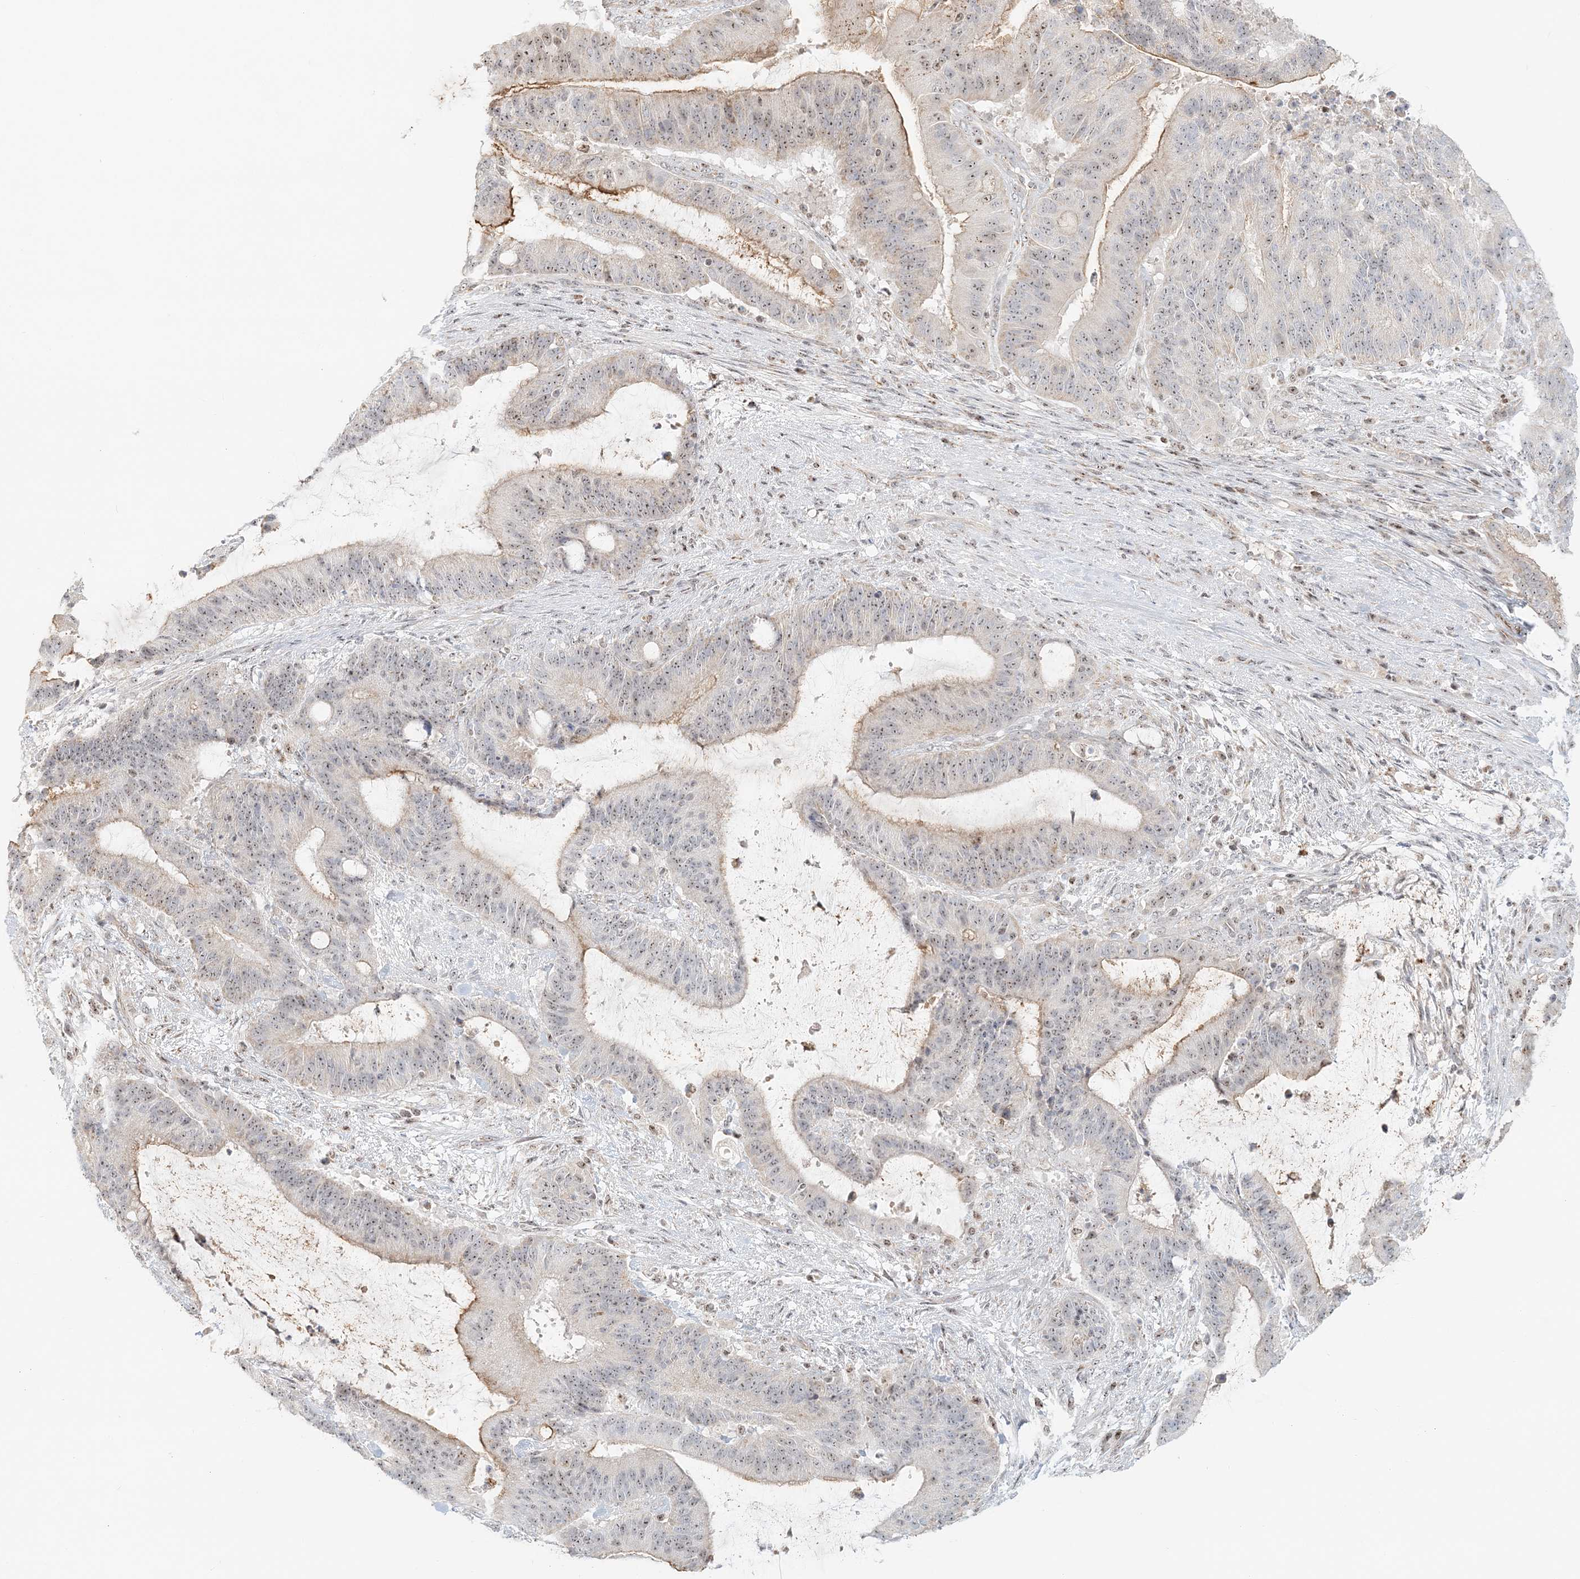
{"staining": {"intensity": "weak", "quantity": "25%-75%", "location": "nuclear"}, "tissue": "liver cancer", "cell_type": "Tumor cells", "image_type": "cancer", "snomed": [{"axis": "morphology", "description": "Normal tissue, NOS"}, {"axis": "morphology", "description": "Cholangiocarcinoma"}, {"axis": "topography", "description": "Liver"}, {"axis": "topography", "description": "Peripheral nerve tissue"}], "caption": "Immunohistochemistry (DAB) staining of liver cancer (cholangiocarcinoma) reveals weak nuclear protein positivity in about 25%-75% of tumor cells.", "gene": "UBE2F", "patient": {"sex": "female", "age": 73}}